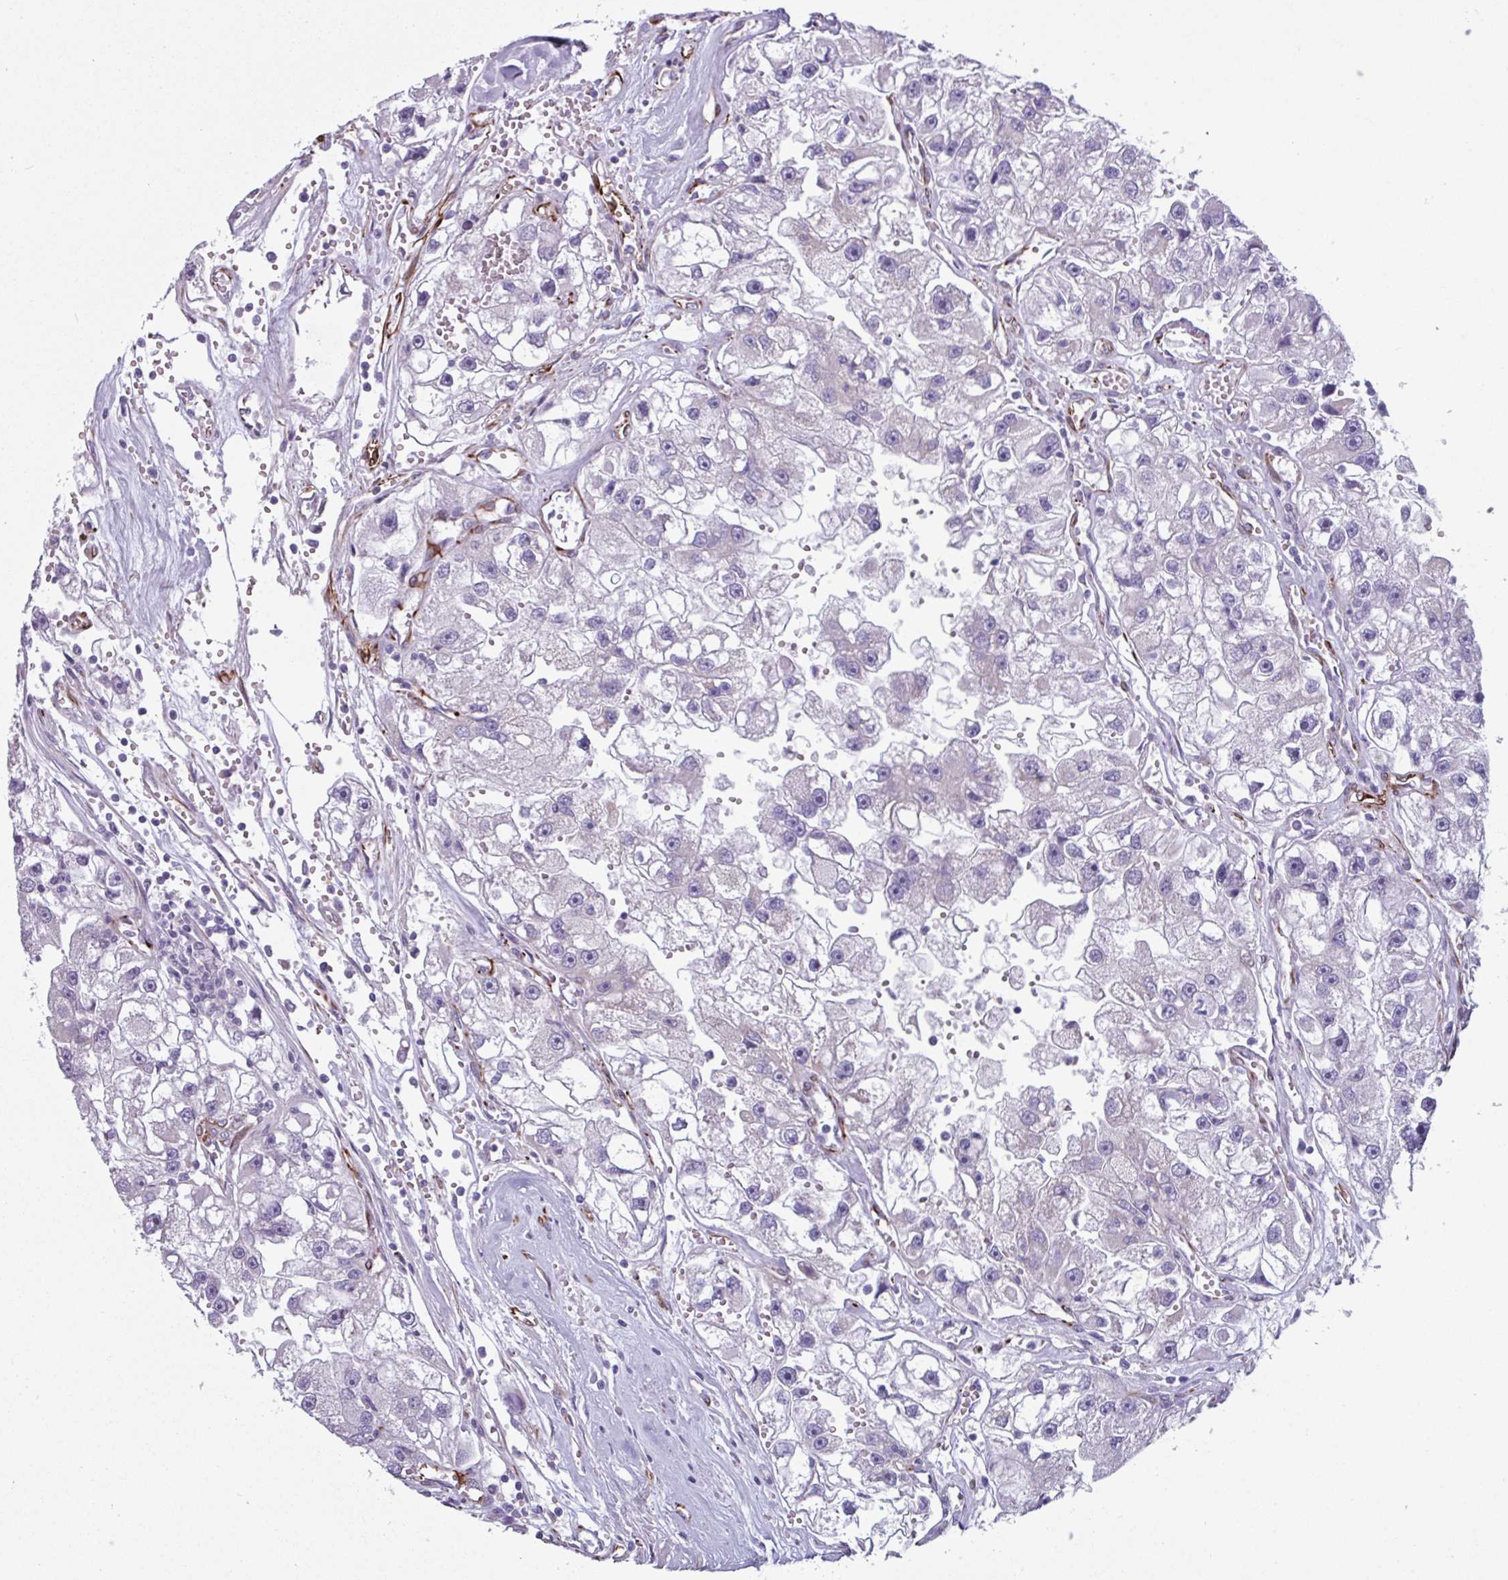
{"staining": {"intensity": "negative", "quantity": "none", "location": "none"}, "tissue": "renal cancer", "cell_type": "Tumor cells", "image_type": "cancer", "snomed": [{"axis": "morphology", "description": "Adenocarcinoma, NOS"}, {"axis": "topography", "description": "Kidney"}], "caption": "This histopathology image is of renal cancer (adenocarcinoma) stained with immunohistochemistry to label a protein in brown with the nuclei are counter-stained blue. There is no expression in tumor cells. (Stains: DAB (3,3'-diaminobenzidine) immunohistochemistry with hematoxylin counter stain, Microscopy: brightfield microscopy at high magnification).", "gene": "BTD", "patient": {"sex": "male", "age": 63}}